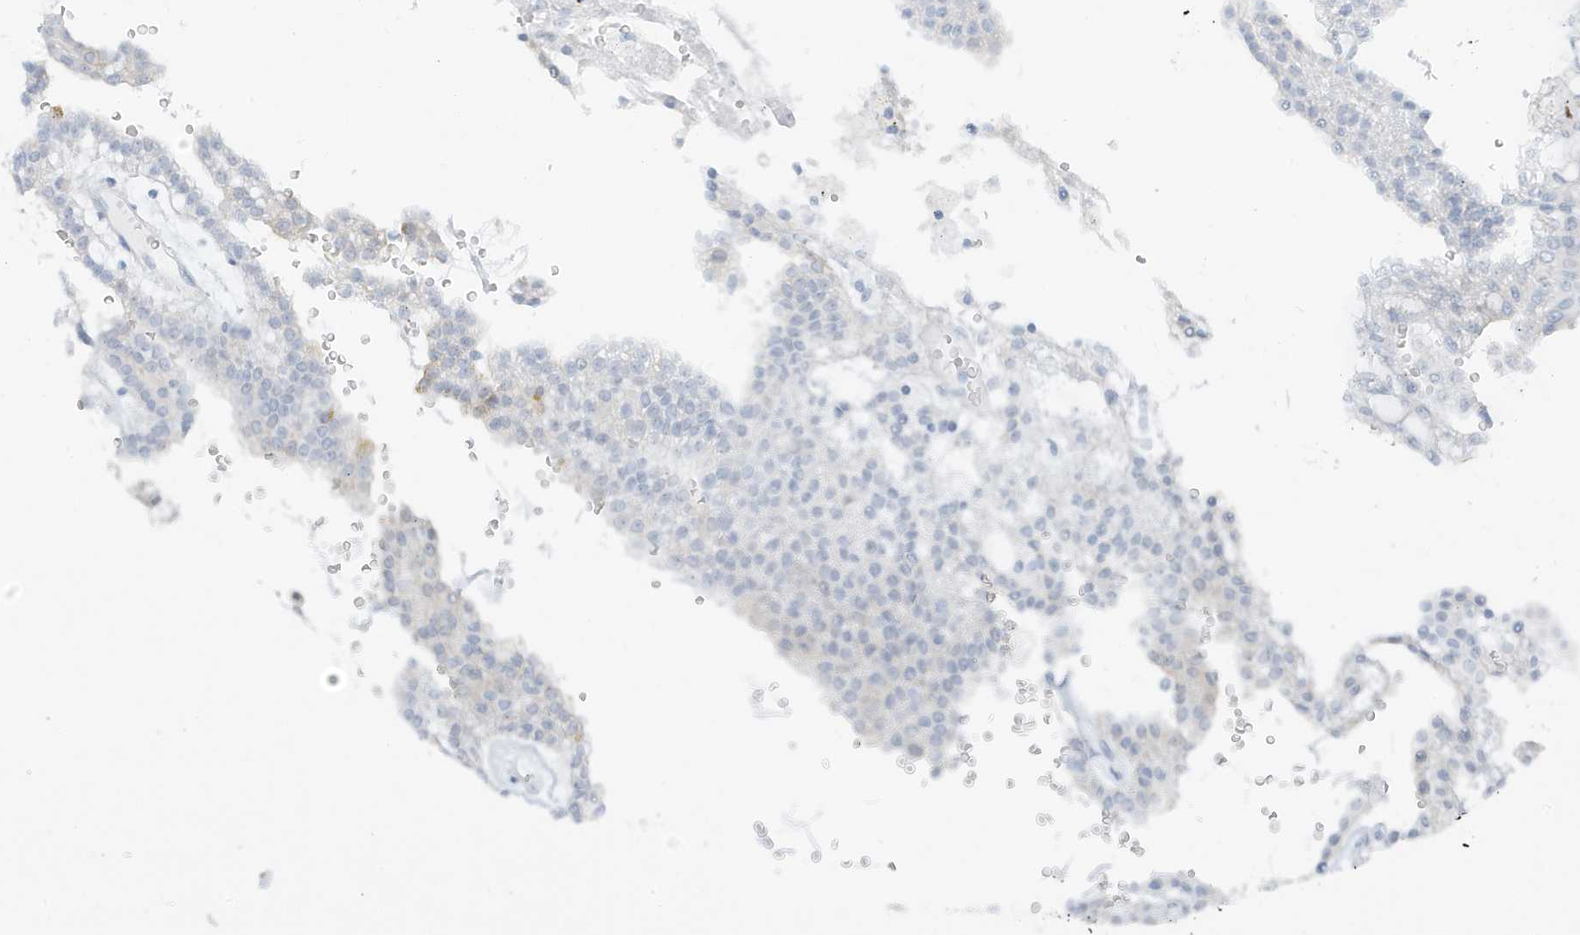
{"staining": {"intensity": "negative", "quantity": "none", "location": "none"}, "tissue": "renal cancer", "cell_type": "Tumor cells", "image_type": "cancer", "snomed": [{"axis": "morphology", "description": "Adenocarcinoma, NOS"}, {"axis": "topography", "description": "Kidney"}], "caption": "IHC of human renal cancer demonstrates no expression in tumor cells.", "gene": "ZFP64", "patient": {"sex": "male", "age": 63}}